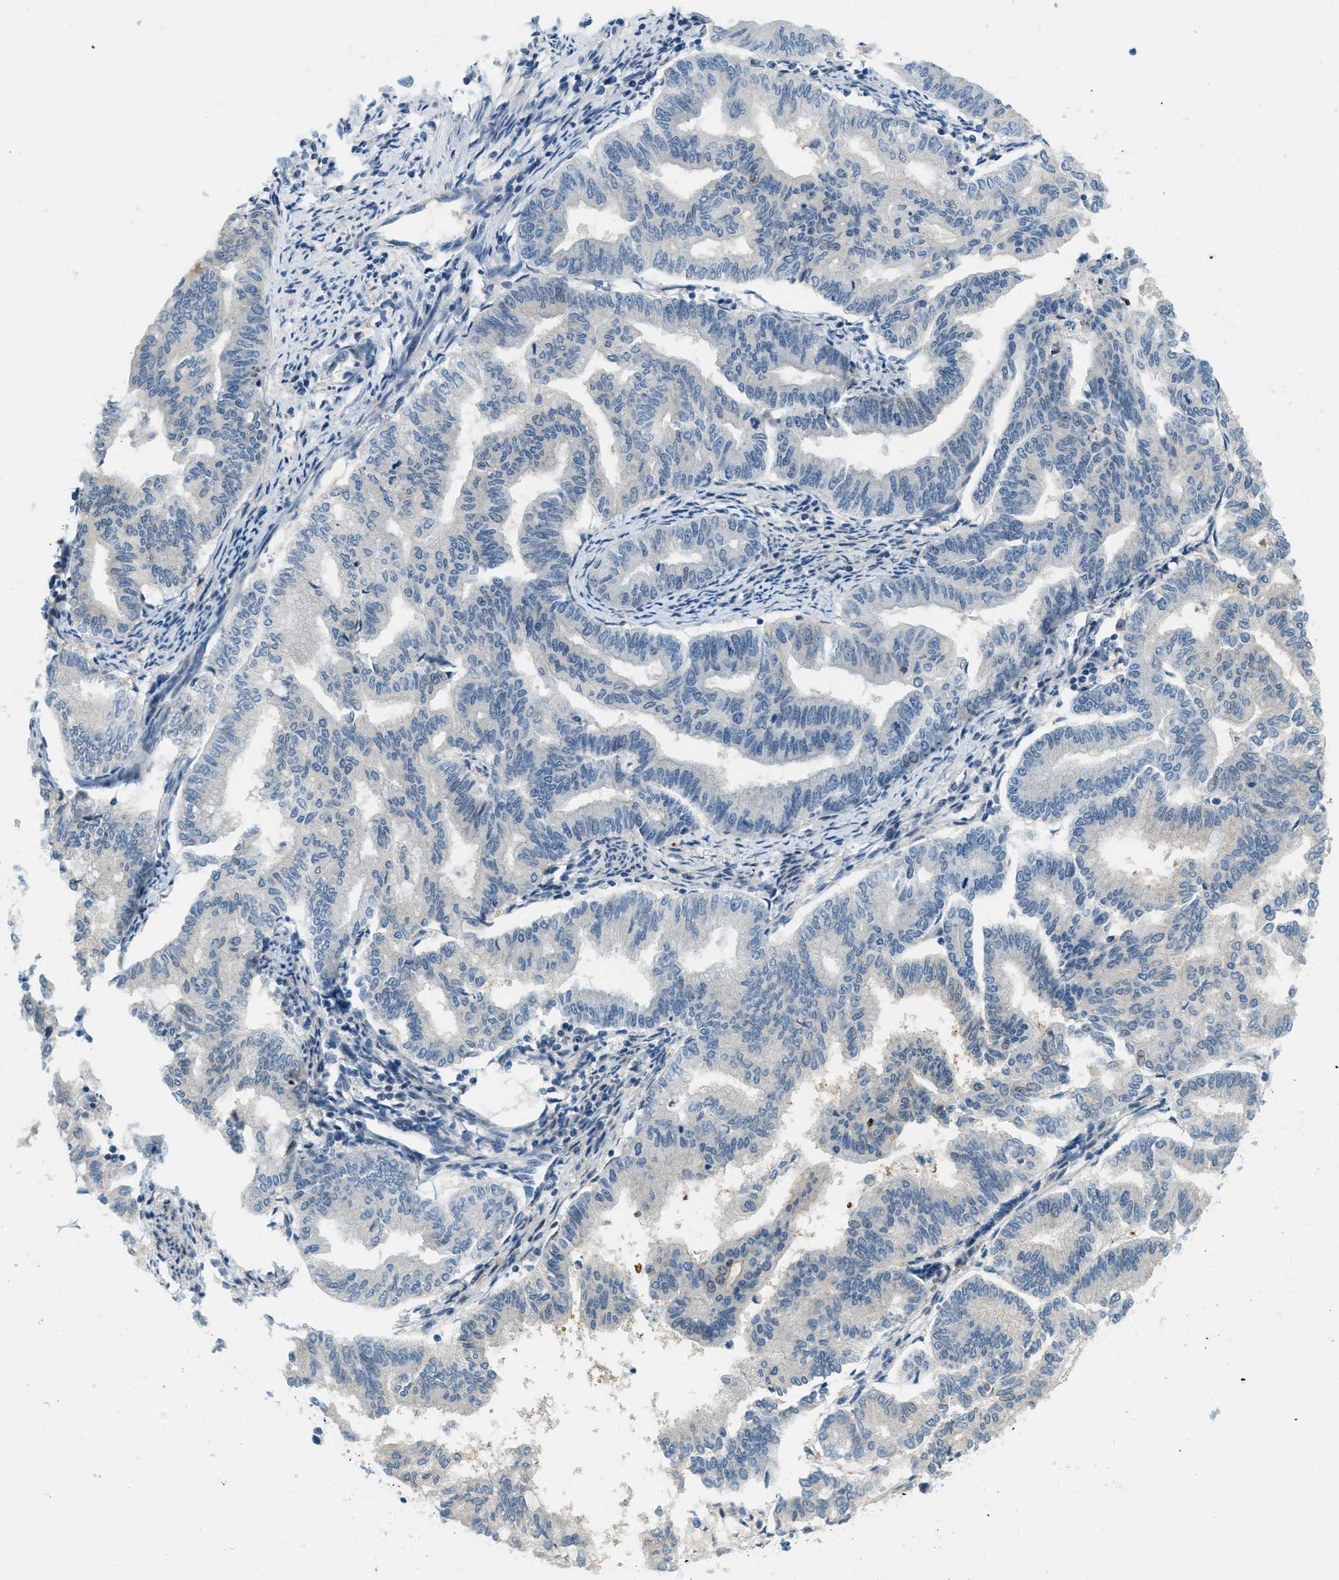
{"staining": {"intensity": "negative", "quantity": "none", "location": "none"}, "tissue": "endometrial cancer", "cell_type": "Tumor cells", "image_type": "cancer", "snomed": [{"axis": "morphology", "description": "Adenocarcinoma, NOS"}, {"axis": "topography", "description": "Endometrium"}], "caption": "A high-resolution histopathology image shows immunohistochemistry (IHC) staining of endometrial cancer (adenocarcinoma), which demonstrates no significant positivity in tumor cells.", "gene": "CYP4X1", "patient": {"sex": "female", "age": 79}}